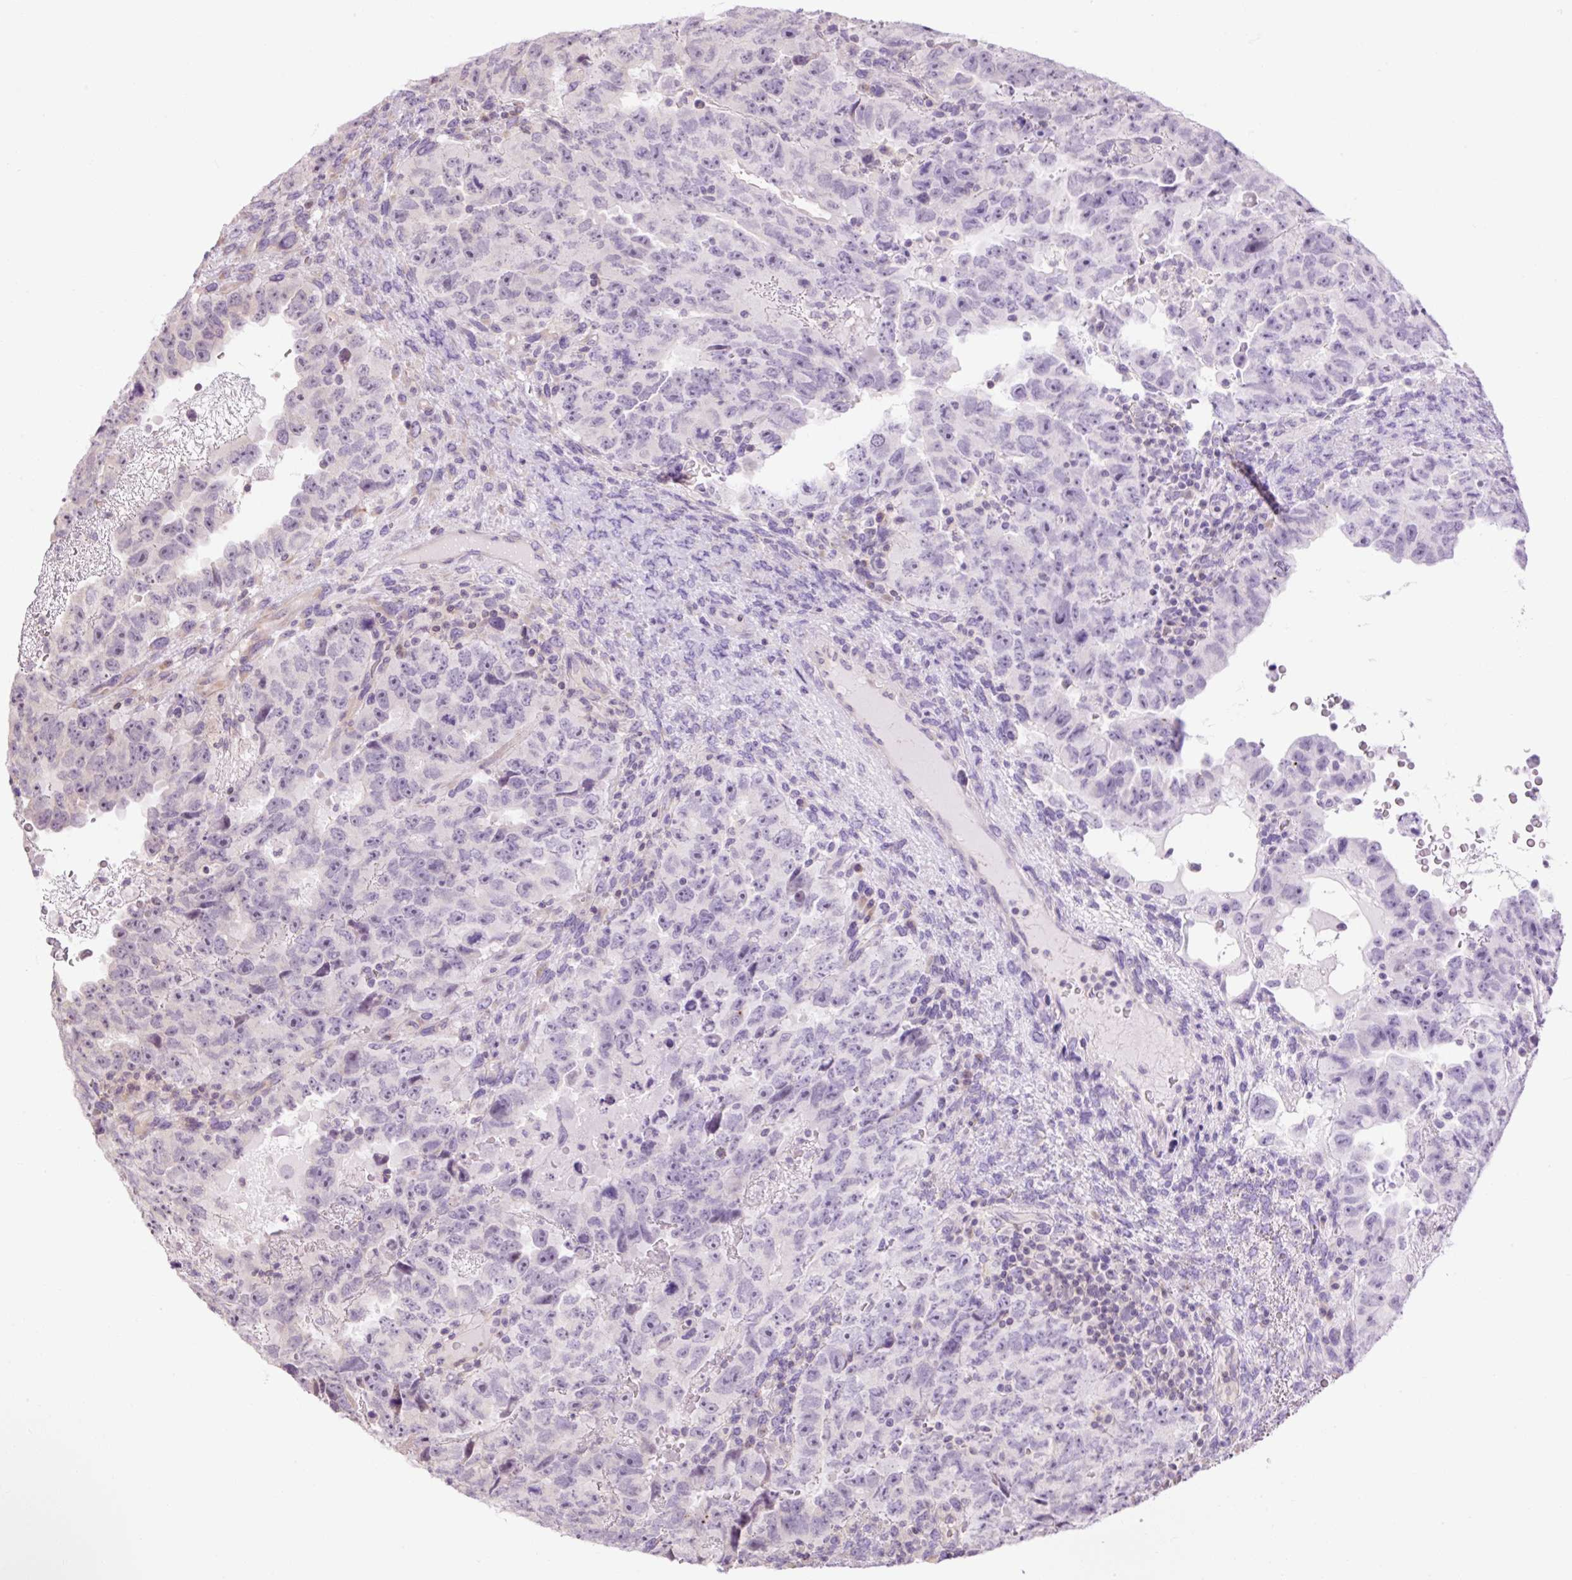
{"staining": {"intensity": "negative", "quantity": "none", "location": "none"}, "tissue": "testis cancer", "cell_type": "Tumor cells", "image_type": "cancer", "snomed": [{"axis": "morphology", "description": "Carcinoma, Embryonal, NOS"}, {"axis": "topography", "description": "Testis"}], "caption": "Immunohistochemistry (IHC) of human embryonal carcinoma (testis) exhibits no positivity in tumor cells.", "gene": "GRID2", "patient": {"sex": "male", "age": 24}}